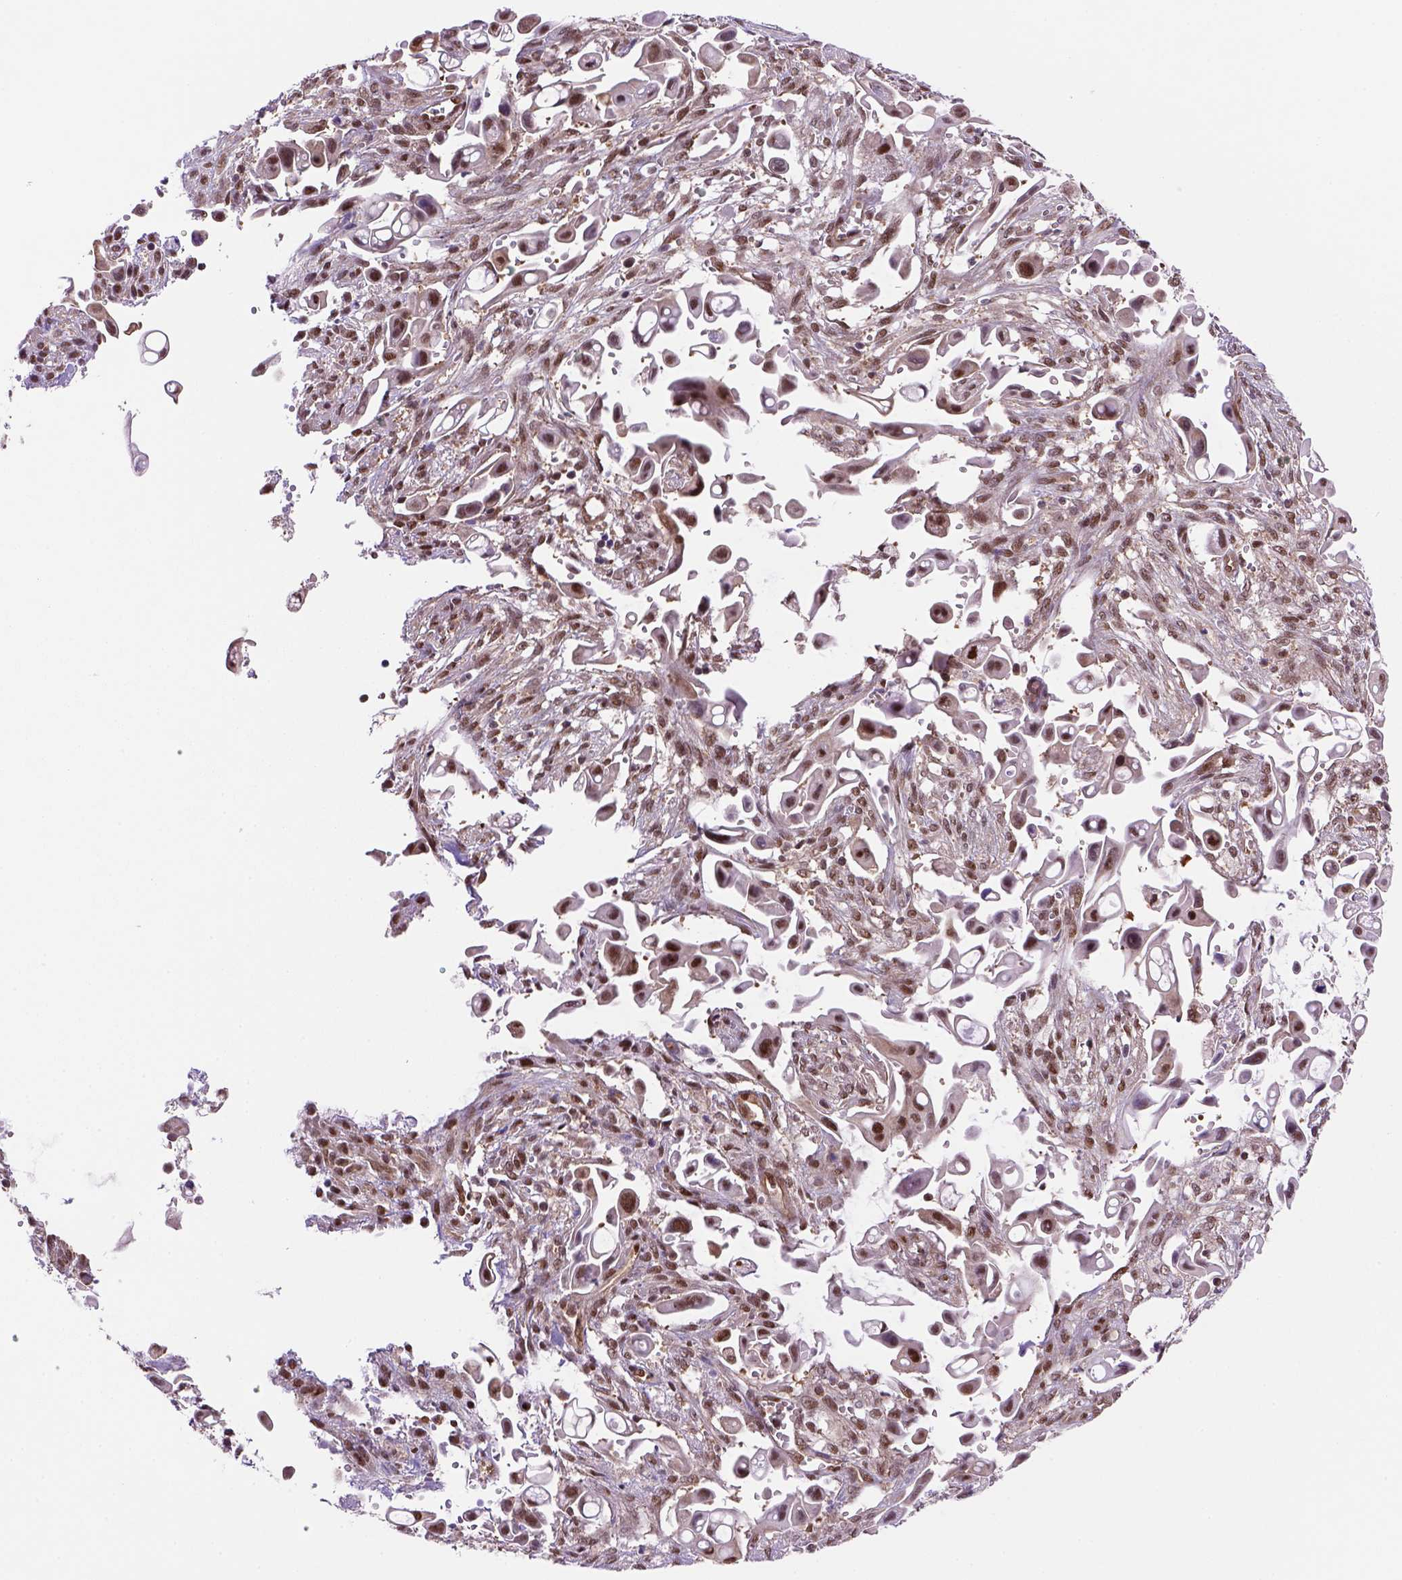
{"staining": {"intensity": "moderate", "quantity": ">75%", "location": "nuclear"}, "tissue": "pancreatic cancer", "cell_type": "Tumor cells", "image_type": "cancer", "snomed": [{"axis": "morphology", "description": "Adenocarcinoma, NOS"}, {"axis": "topography", "description": "Pancreas"}], "caption": "Immunohistochemistry of human pancreatic adenocarcinoma exhibits medium levels of moderate nuclear positivity in about >75% of tumor cells. (DAB = brown stain, brightfield microscopy at high magnification).", "gene": "PSMC2", "patient": {"sex": "male", "age": 50}}